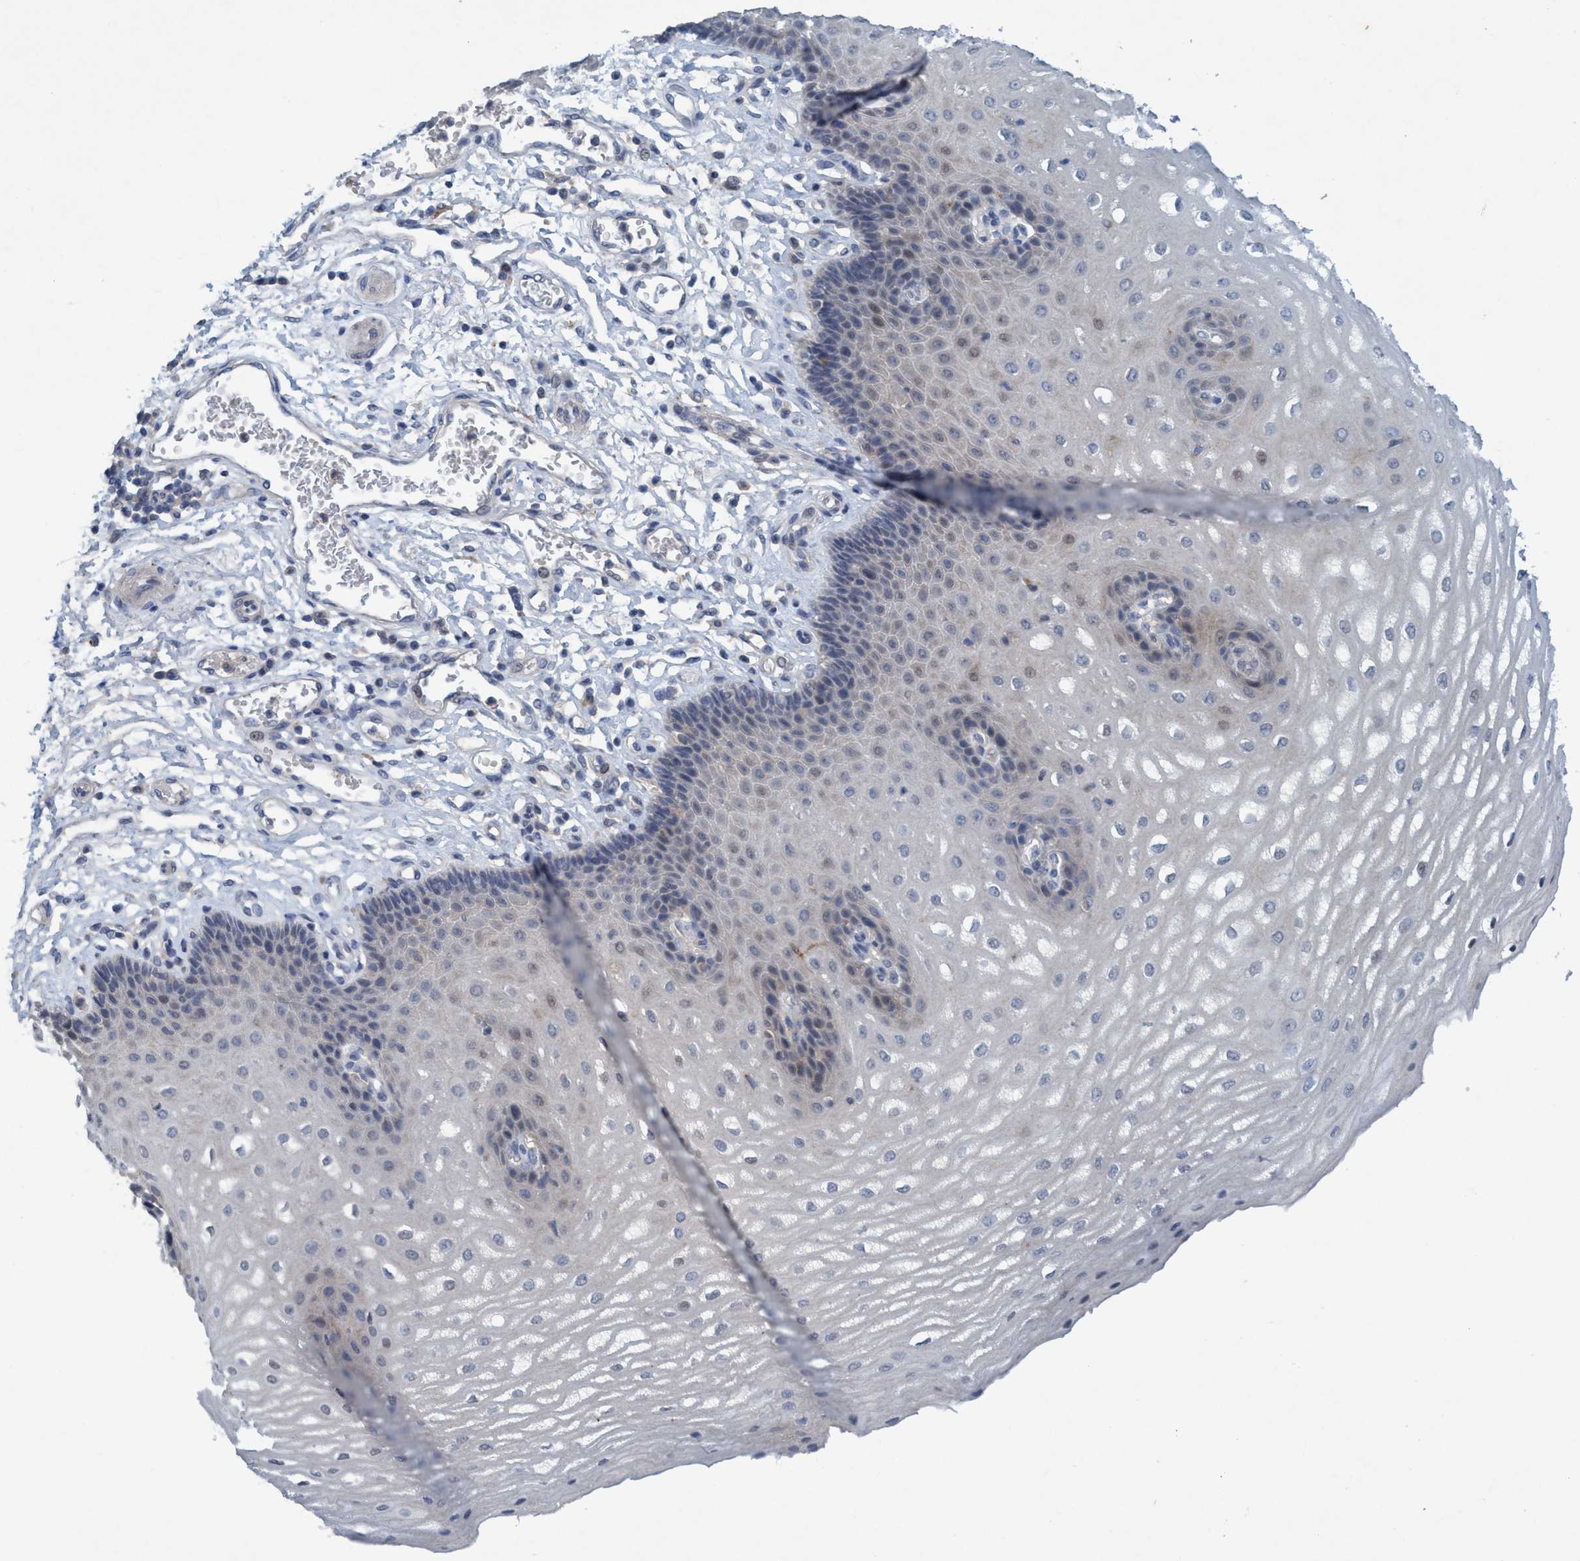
{"staining": {"intensity": "negative", "quantity": "none", "location": "none"}, "tissue": "esophagus", "cell_type": "Squamous epithelial cells", "image_type": "normal", "snomed": [{"axis": "morphology", "description": "Normal tissue, NOS"}, {"axis": "topography", "description": "Esophagus"}], "caption": "This micrograph is of unremarkable esophagus stained with IHC to label a protein in brown with the nuclei are counter-stained blue. There is no expression in squamous epithelial cells. (DAB (3,3'-diaminobenzidine) immunohistochemistry (IHC), high magnification).", "gene": "RNF208", "patient": {"sex": "male", "age": 54}}